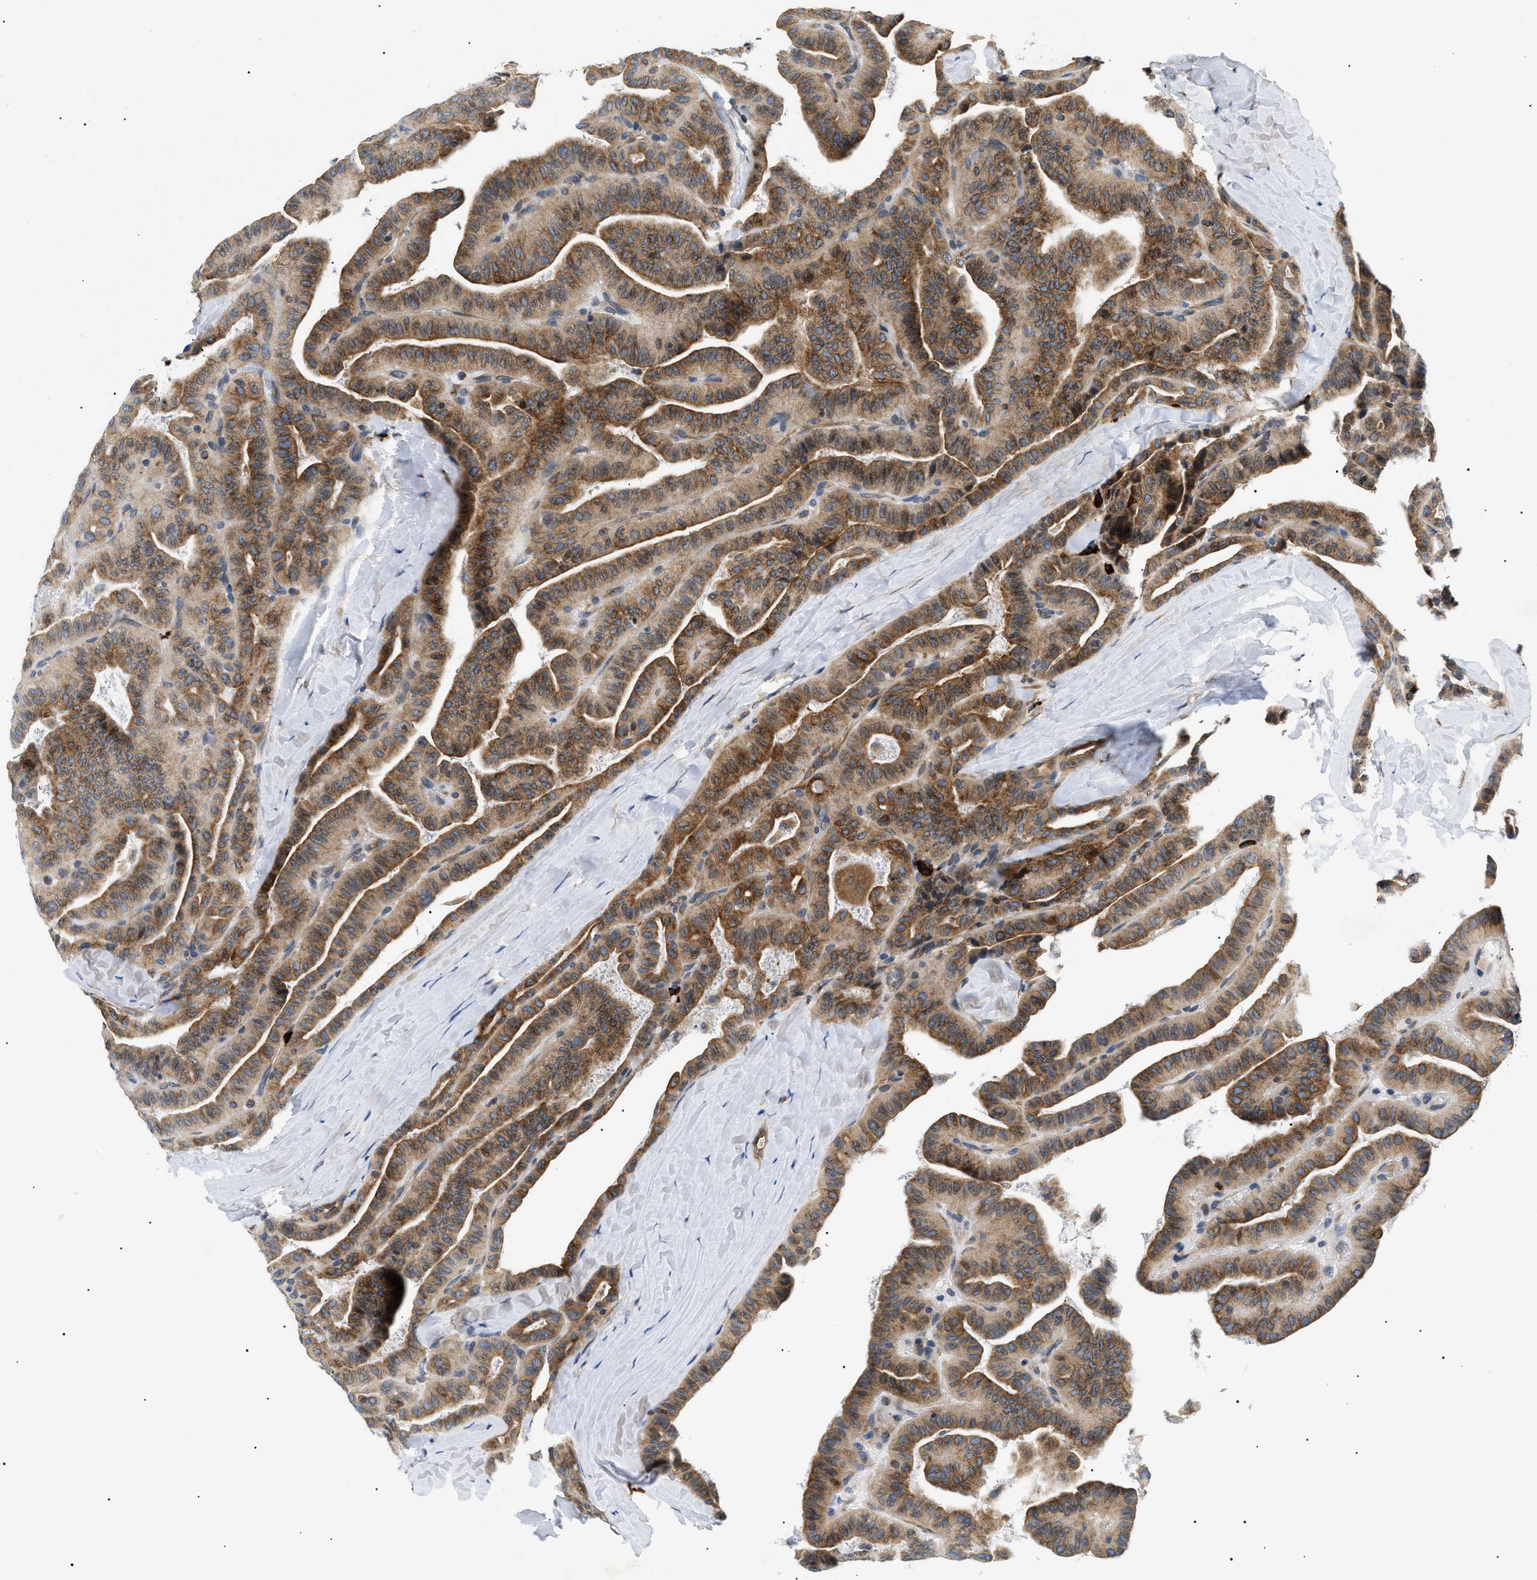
{"staining": {"intensity": "moderate", "quantity": ">75%", "location": "cytoplasmic/membranous"}, "tissue": "thyroid cancer", "cell_type": "Tumor cells", "image_type": "cancer", "snomed": [{"axis": "morphology", "description": "Papillary adenocarcinoma, NOS"}, {"axis": "topography", "description": "Thyroid gland"}], "caption": "An IHC photomicrograph of neoplastic tissue is shown. Protein staining in brown labels moderate cytoplasmic/membranous positivity in thyroid cancer (papillary adenocarcinoma) within tumor cells.", "gene": "DERL1", "patient": {"sex": "male", "age": 77}}